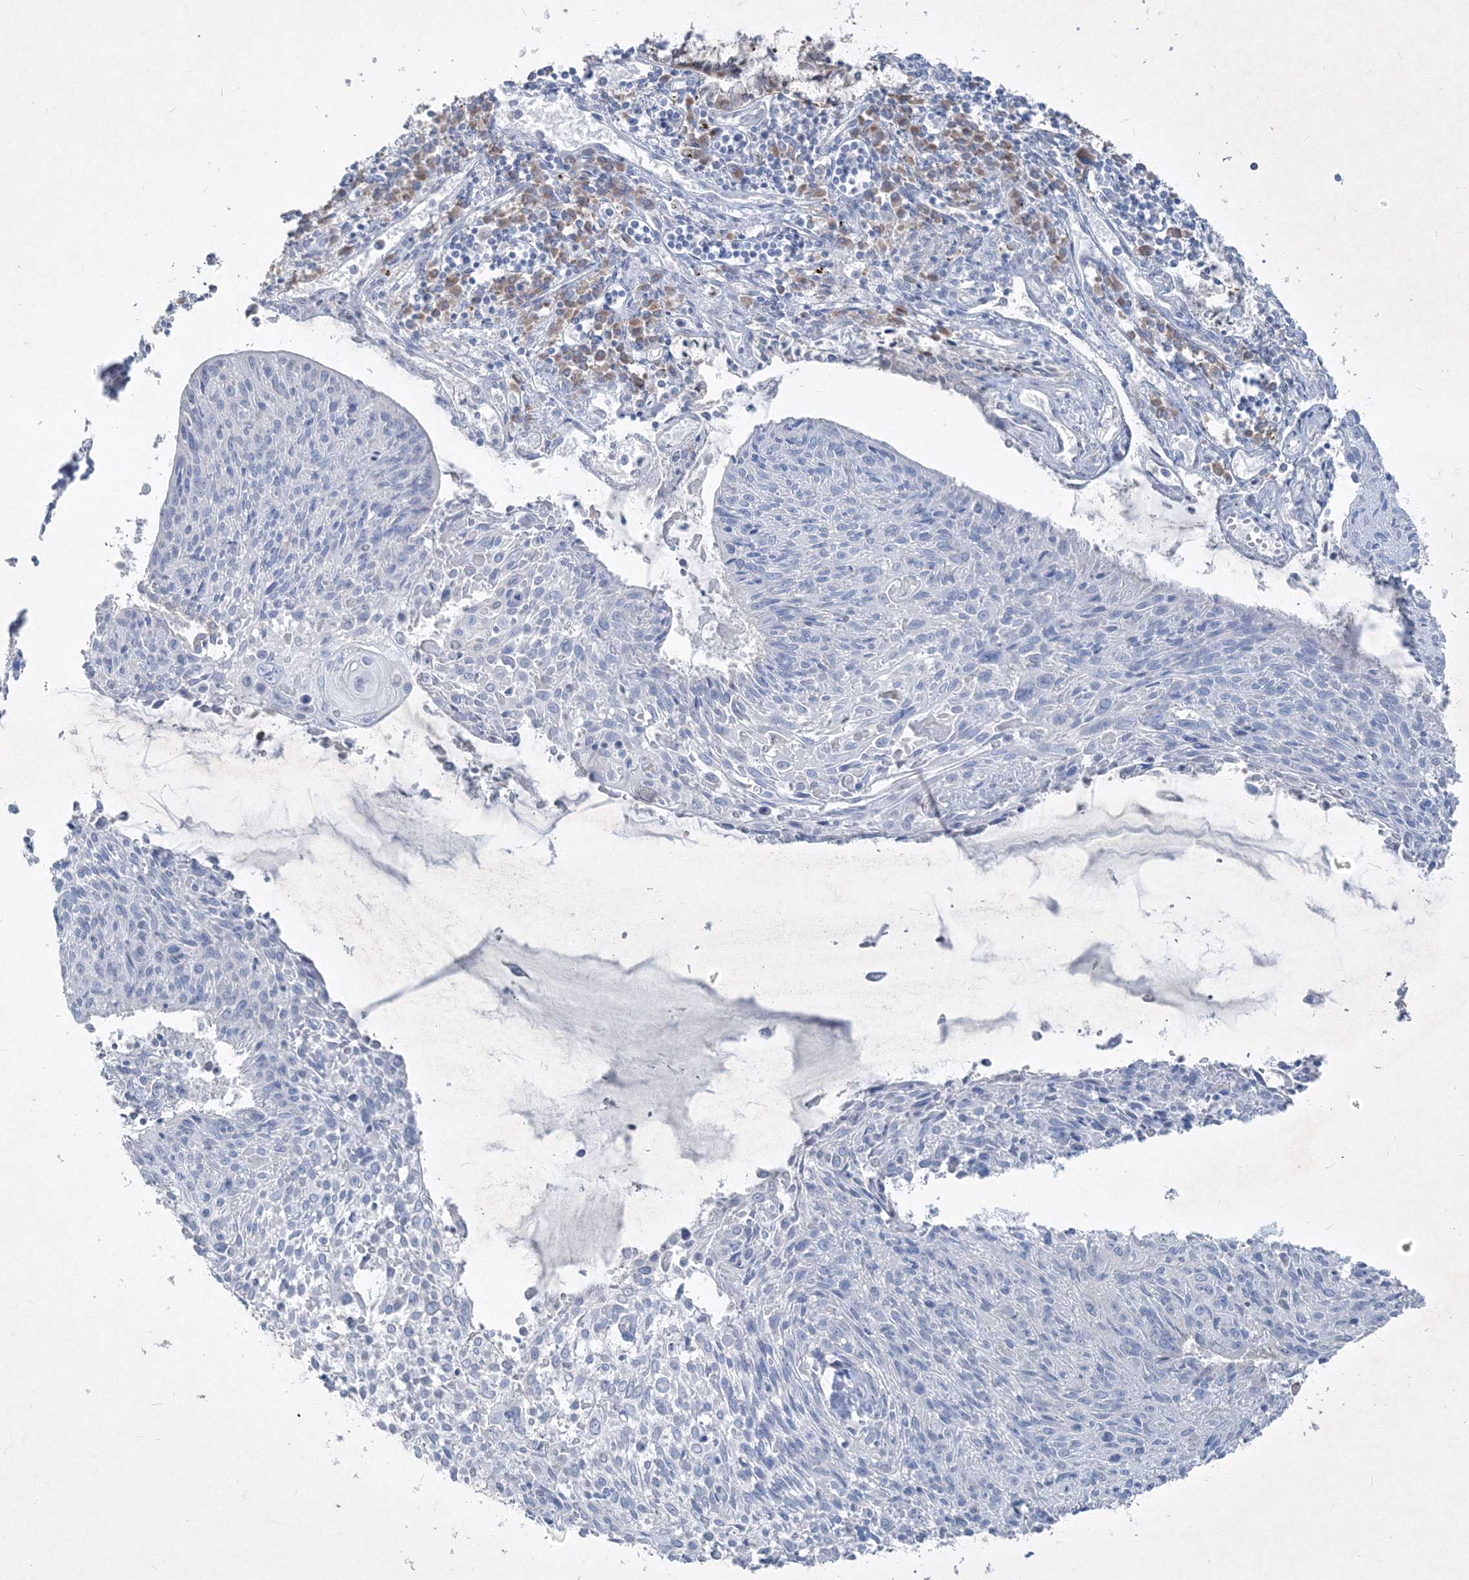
{"staining": {"intensity": "negative", "quantity": "none", "location": "none"}, "tissue": "cervical cancer", "cell_type": "Tumor cells", "image_type": "cancer", "snomed": [{"axis": "morphology", "description": "Squamous cell carcinoma, NOS"}, {"axis": "topography", "description": "Cervix"}], "caption": "A histopathology image of human cervical cancer (squamous cell carcinoma) is negative for staining in tumor cells. (DAB IHC visualized using brightfield microscopy, high magnification).", "gene": "IFNAR1", "patient": {"sex": "female", "age": 51}}